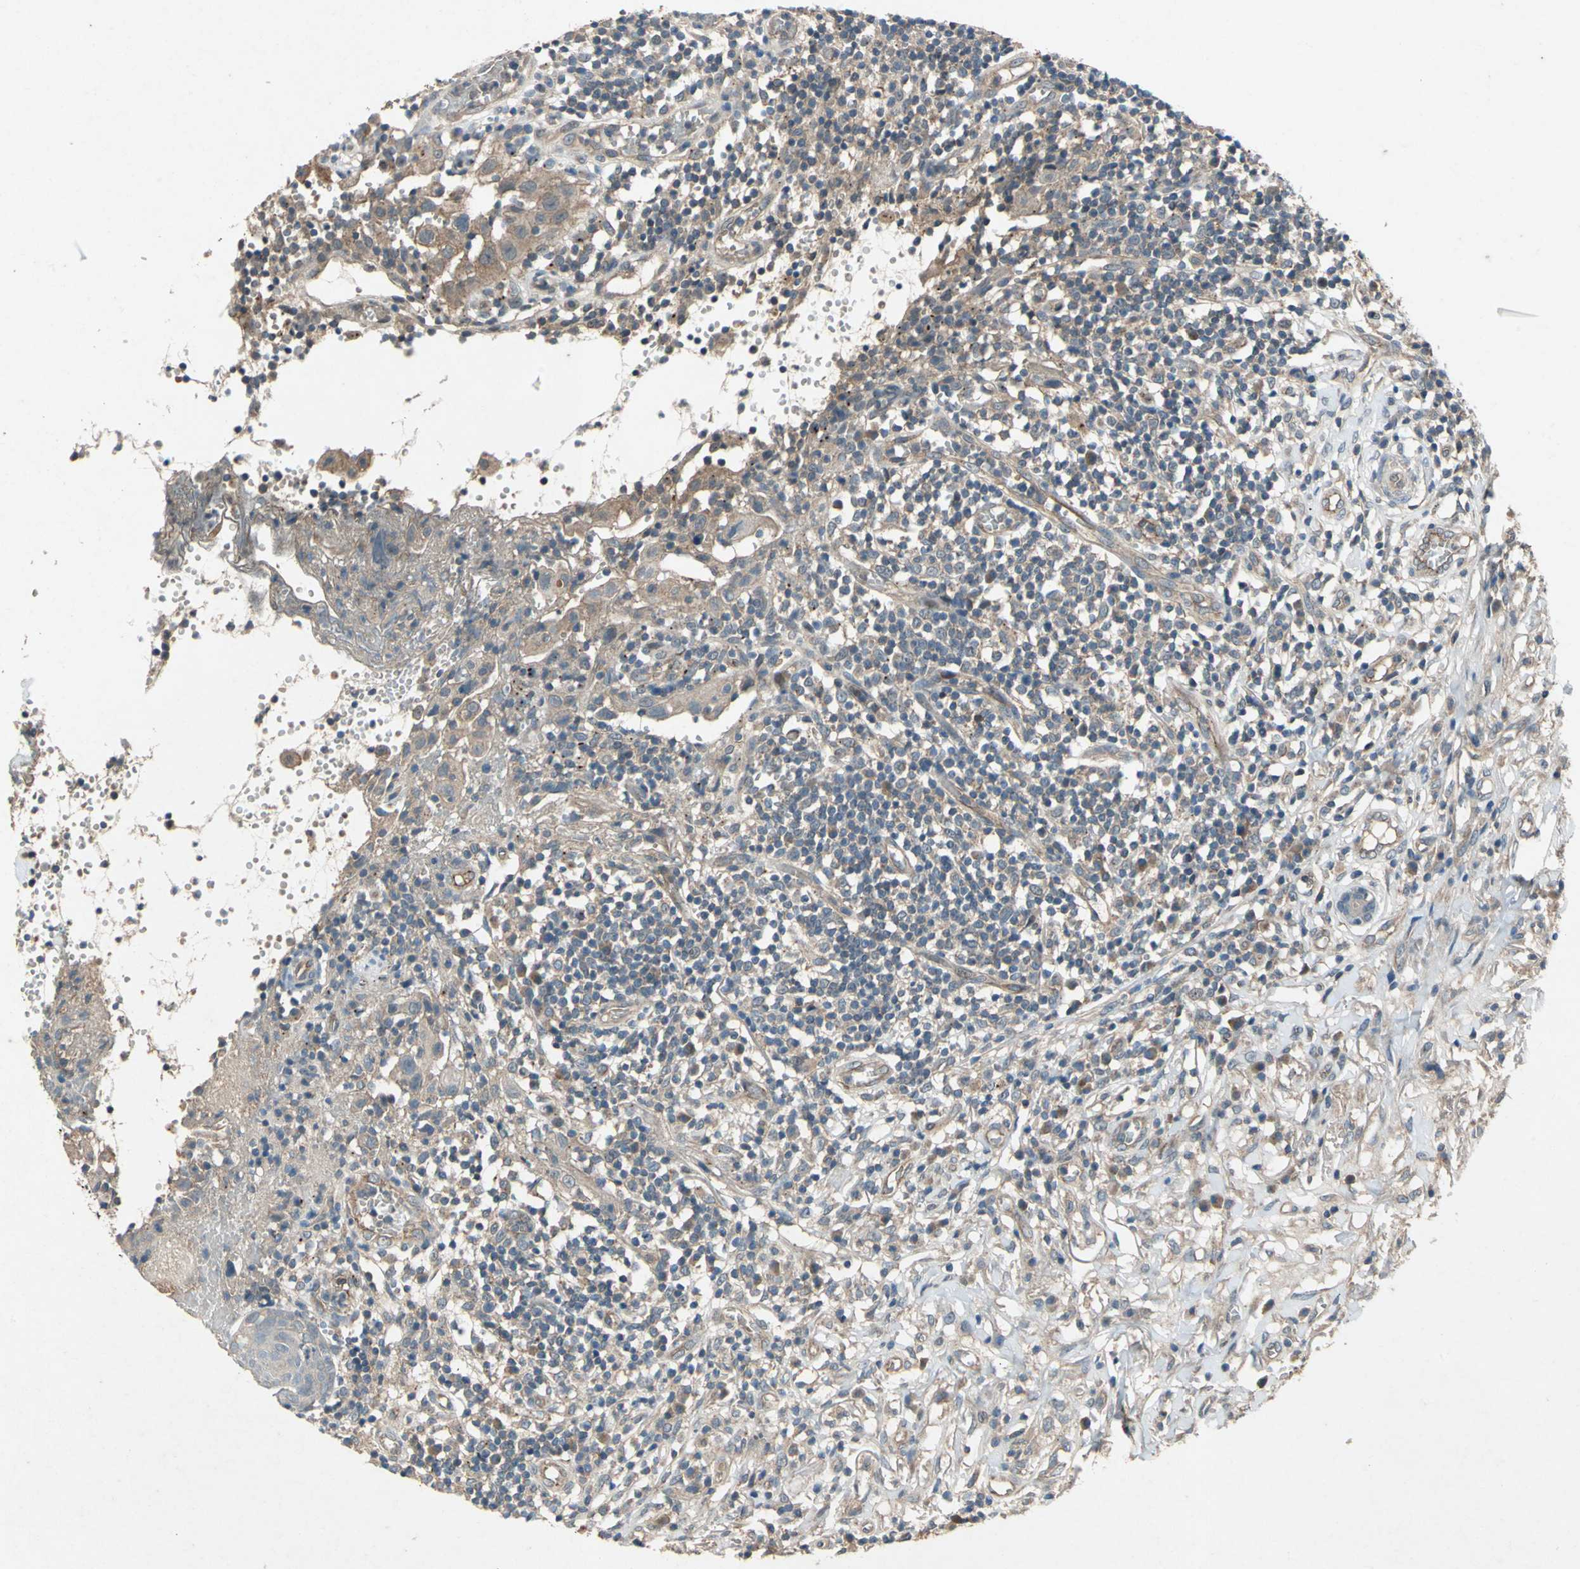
{"staining": {"intensity": "weak", "quantity": ">75%", "location": "cytoplasmic/membranous"}, "tissue": "thyroid cancer", "cell_type": "Tumor cells", "image_type": "cancer", "snomed": [{"axis": "morphology", "description": "Carcinoma, NOS"}, {"axis": "topography", "description": "Thyroid gland"}], "caption": "Human carcinoma (thyroid) stained with a brown dye reveals weak cytoplasmic/membranous positive expression in approximately >75% of tumor cells.", "gene": "EMCN", "patient": {"sex": "female", "age": 77}}